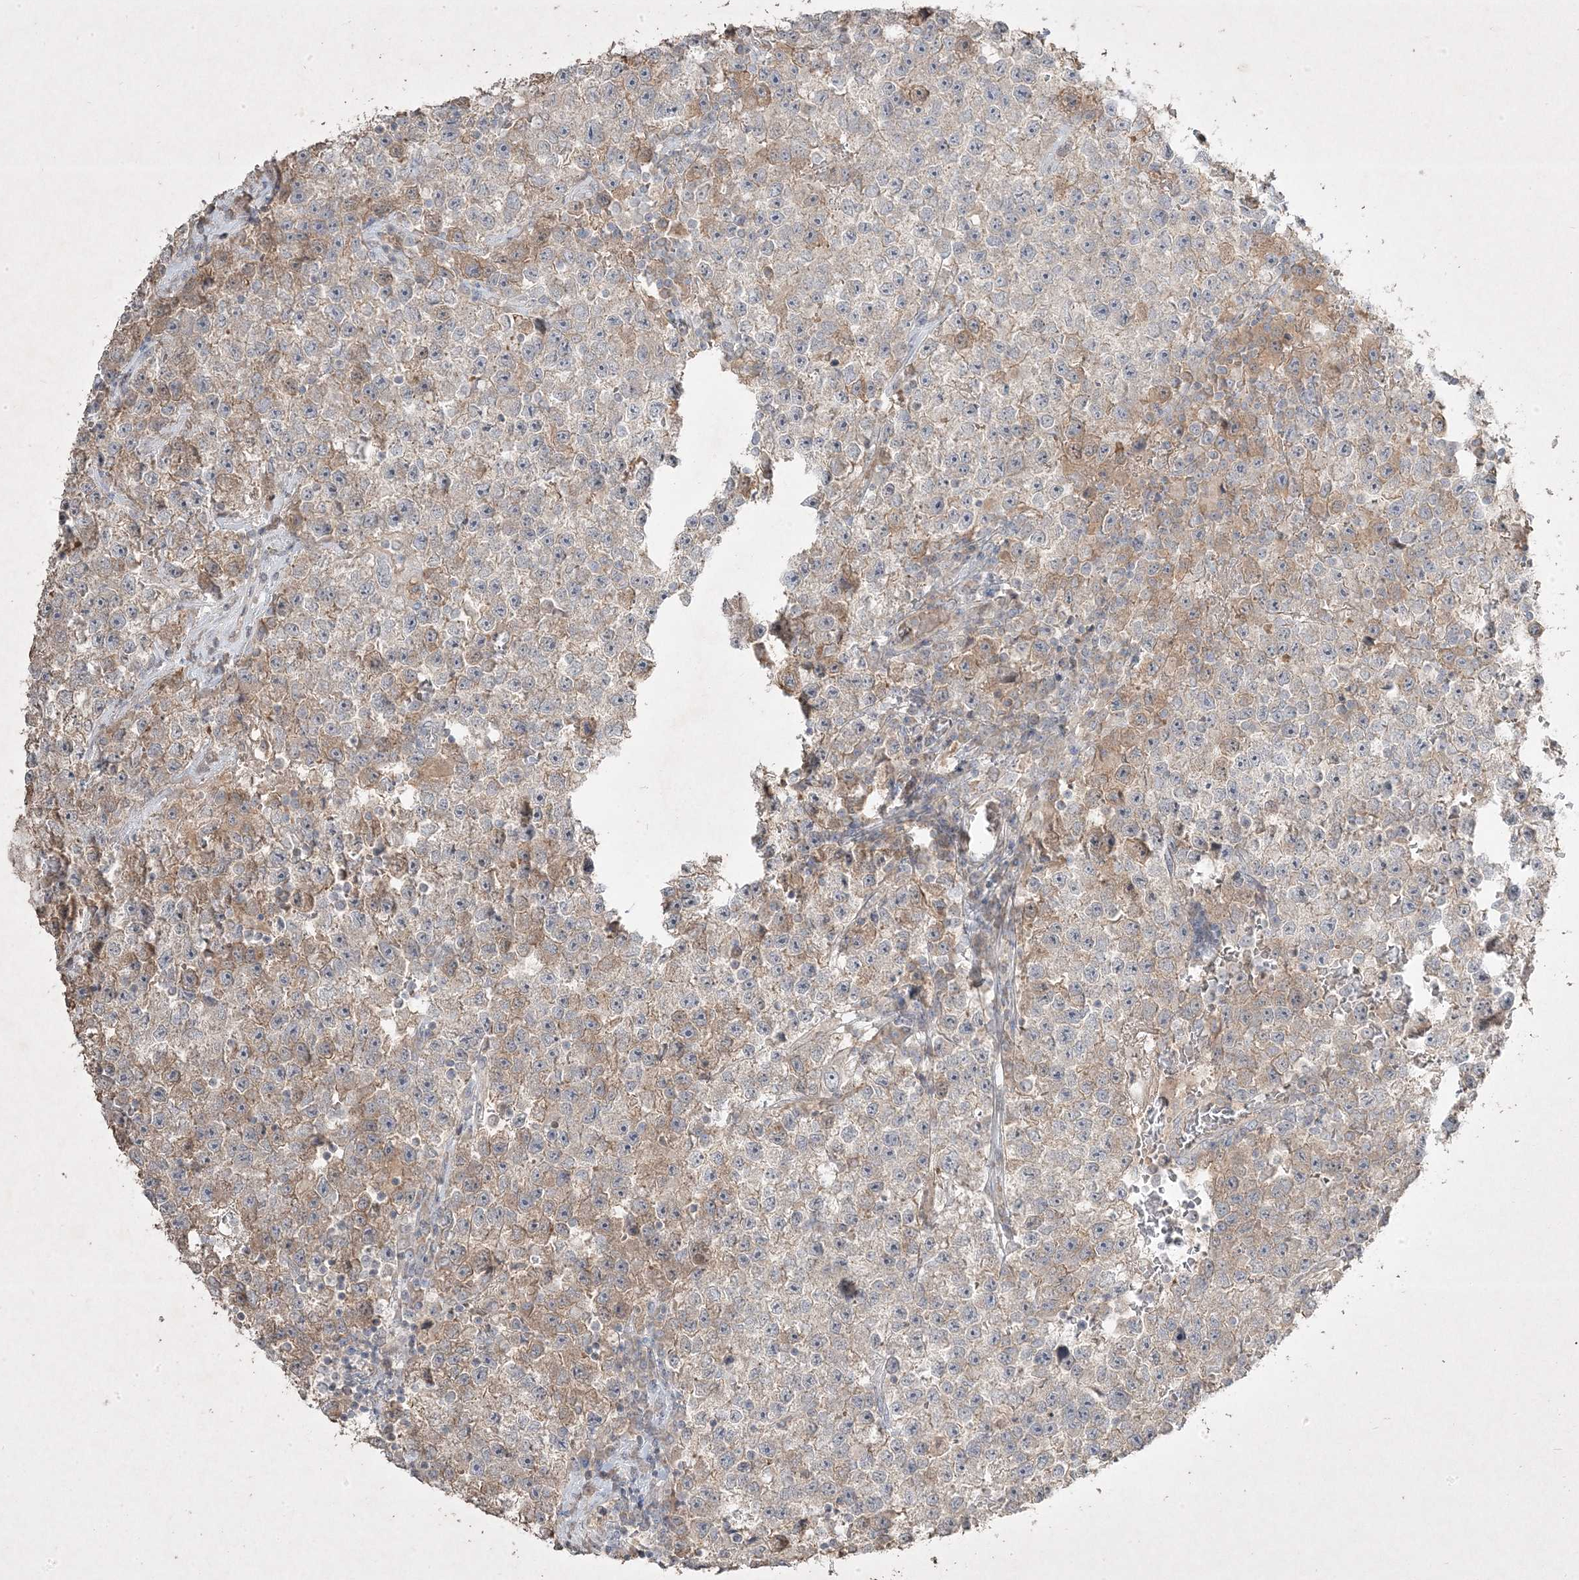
{"staining": {"intensity": "weak", "quantity": "<25%", "location": "cytoplasmic/membranous"}, "tissue": "testis cancer", "cell_type": "Tumor cells", "image_type": "cancer", "snomed": [{"axis": "morphology", "description": "Seminoma, NOS"}, {"axis": "topography", "description": "Testis"}], "caption": "Immunohistochemistry micrograph of testis cancer stained for a protein (brown), which shows no staining in tumor cells.", "gene": "RGL4", "patient": {"sex": "male", "age": 22}}